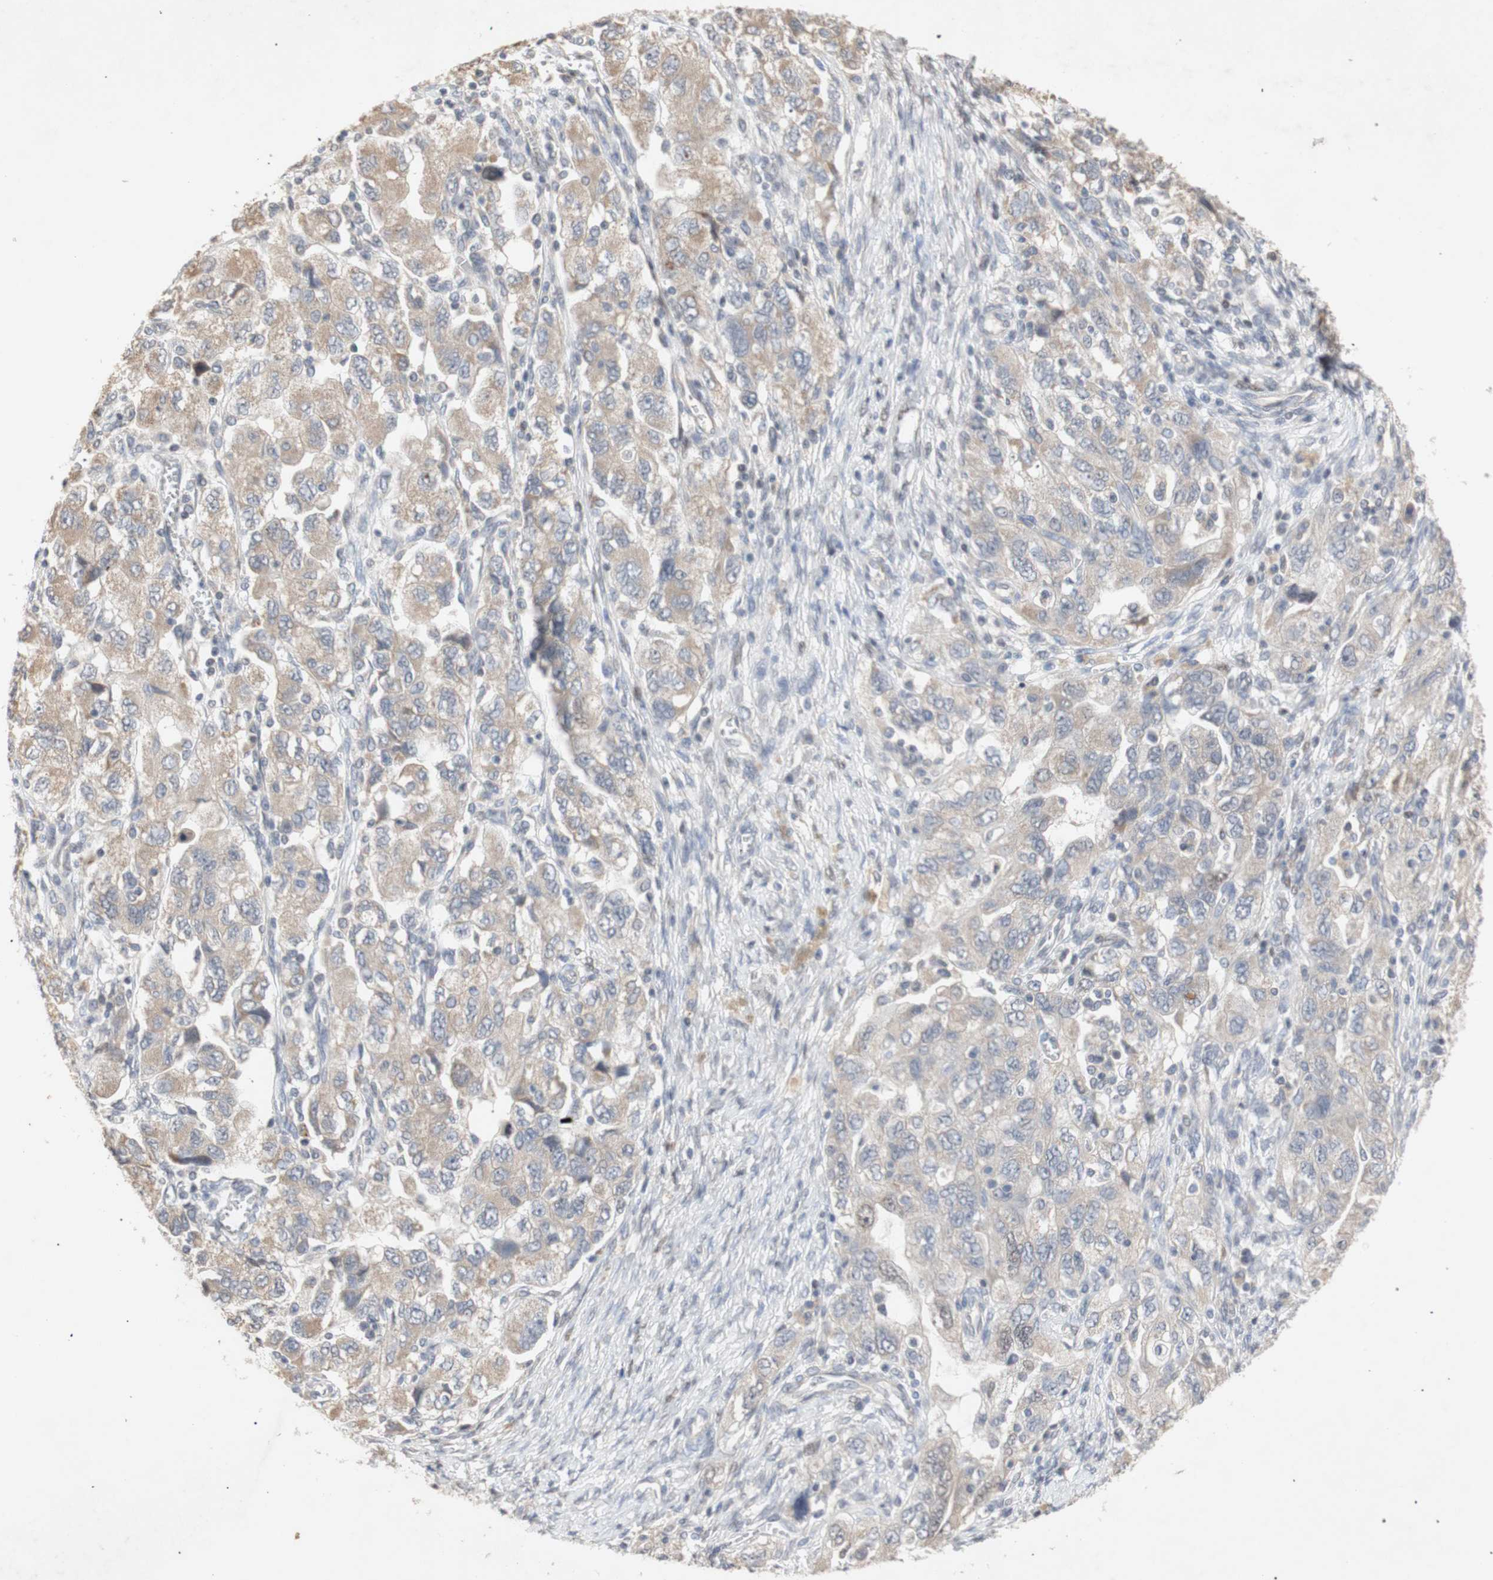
{"staining": {"intensity": "weak", "quantity": ">75%", "location": "cytoplasmic/membranous"}, "tissue": "ovarian cancer", "cell_type": "Tumor cells", "image_type": "cancer", "snomed": [{"axis": "morphology", "description": "Carcinoma, NOS"}, {"axis": "morphology", "description": "Cystadenocarcinoma, serous, NOS"}, {"axis": "topography", "description": "Ovary"}], "caption": "An immunohistochemistry image of neoplastic tissue is shown. Protein staining in brown highlights weak cytoplasmic/membranous positivity in ovarian carcinoma within tumor cells.", "gene": "FOSB", "patient": {"sex": "female", "age": 69}}